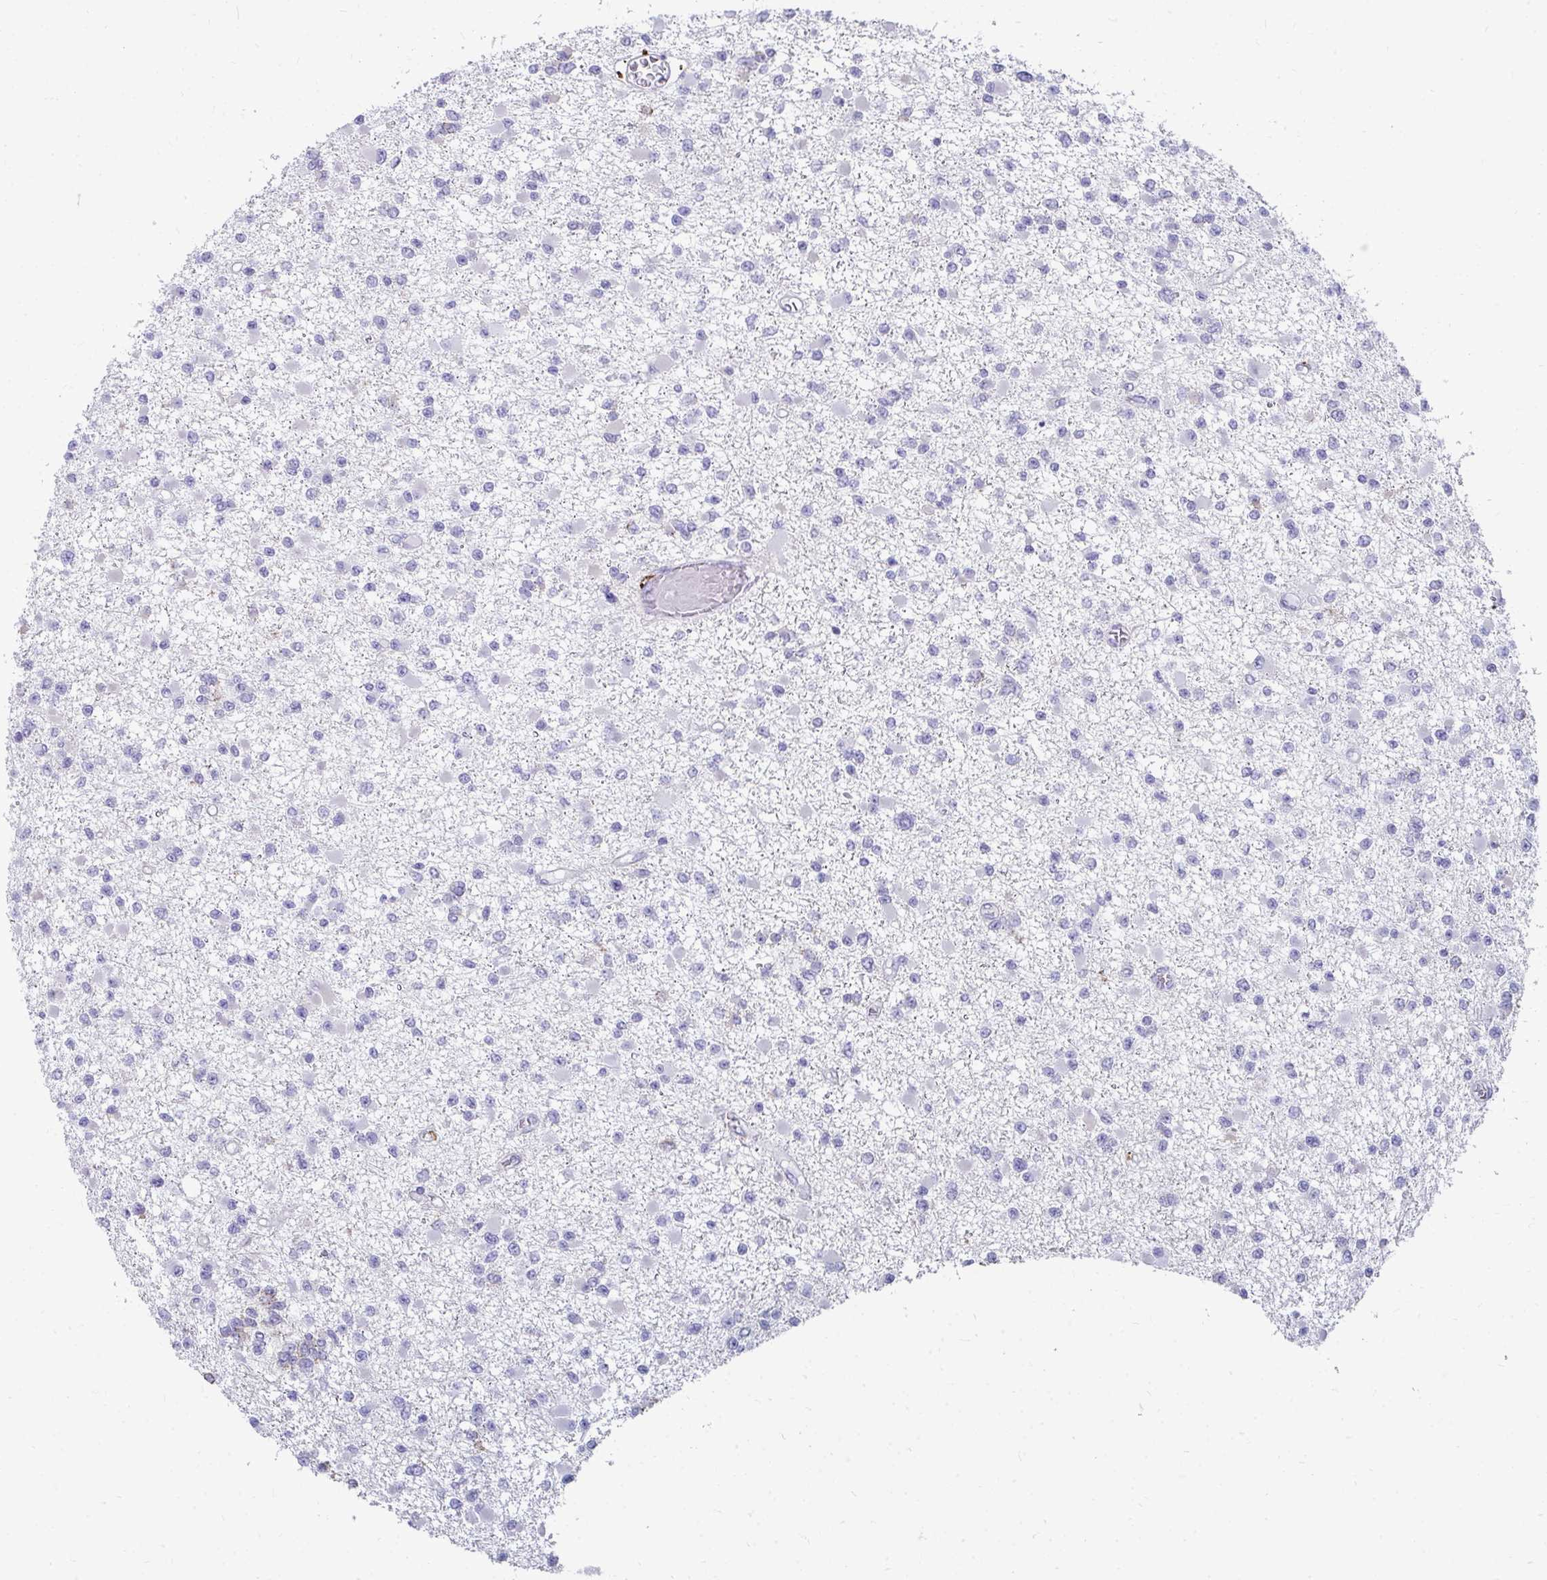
{"staining": {"intensity": "negative", "quantity": "none", "location": "none"}, "tissue": "glioma", "cell_type": "Tumor cells", "image_type": "cancer", "snomed": [{"axis": "morphology", "description": "Glioma, malignant, Low grade"}, {"axis": "topography", "description": "Brain"}], "caption": "Immunohistochemistry (IHC) micrograph of neoplastic tissue: human low-grade glioma (malignant) stained with DAB demonstrates no significant protein positivity in tumor cells.", "gene": "CD163", "patient": {"sex": "female", "age": 22}}